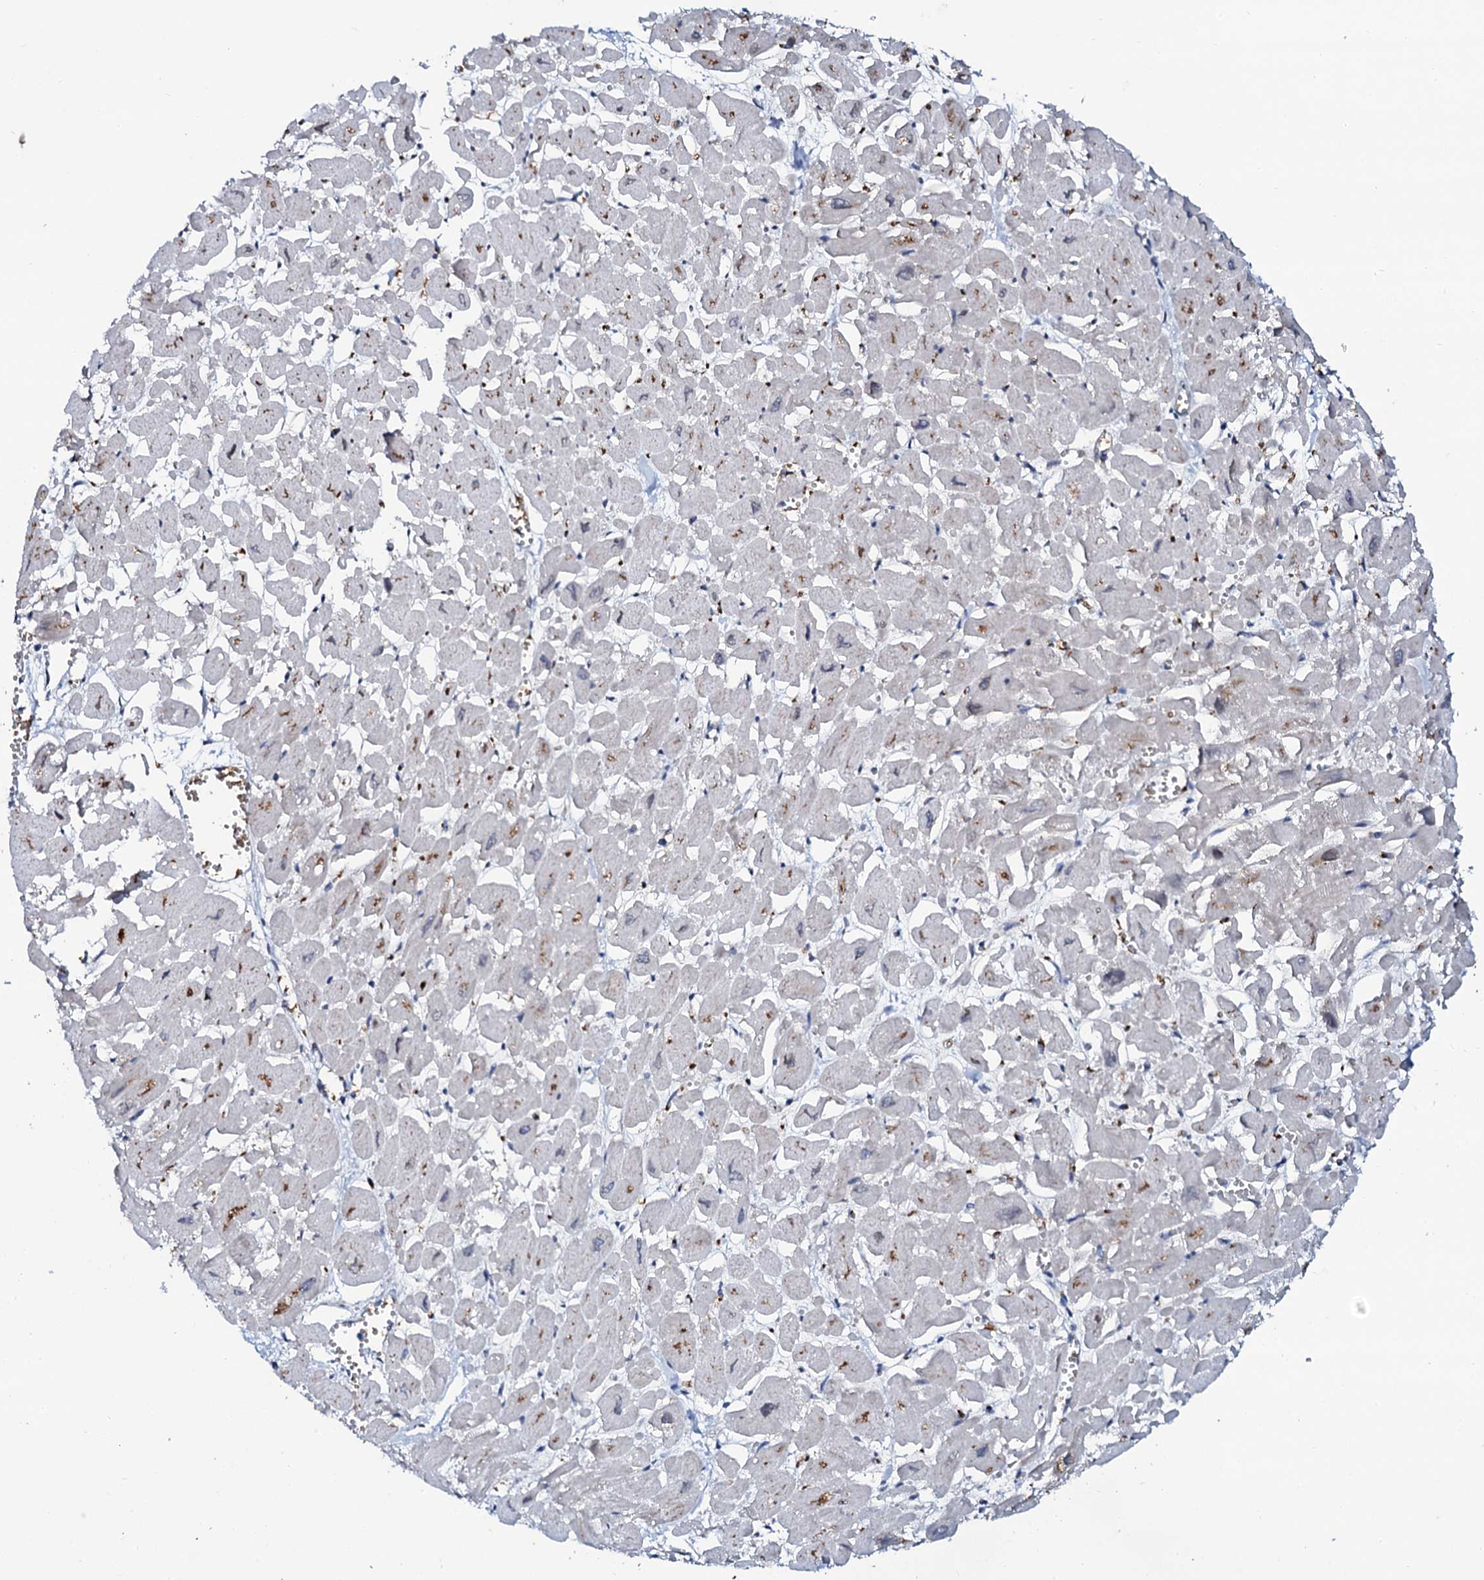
{"staining": {"intensity": "negative", "quantity": "none", "location": "none"}, "tissue": "heart muscle", "cell_type": "Cardiomyocytes", "image_type": "normal", "snomed": [{"axis": "morphology", "description": "Normal tissue, NOS"}, {"axis": "topography", "description": "Heart"}], "caption": "Immunohistochemical staining of normal heart muscle shows no significant expression in cardiomyocytes. The staining was performed using DAB (3,3'-diaminobenzidine) to visualize the protein expression in brown, while the nuclei were stained in blue with hematoxylin (Magnification: 20x).", "gene": "C10orf88", "patient": {"sex": "male", "age": 54}}